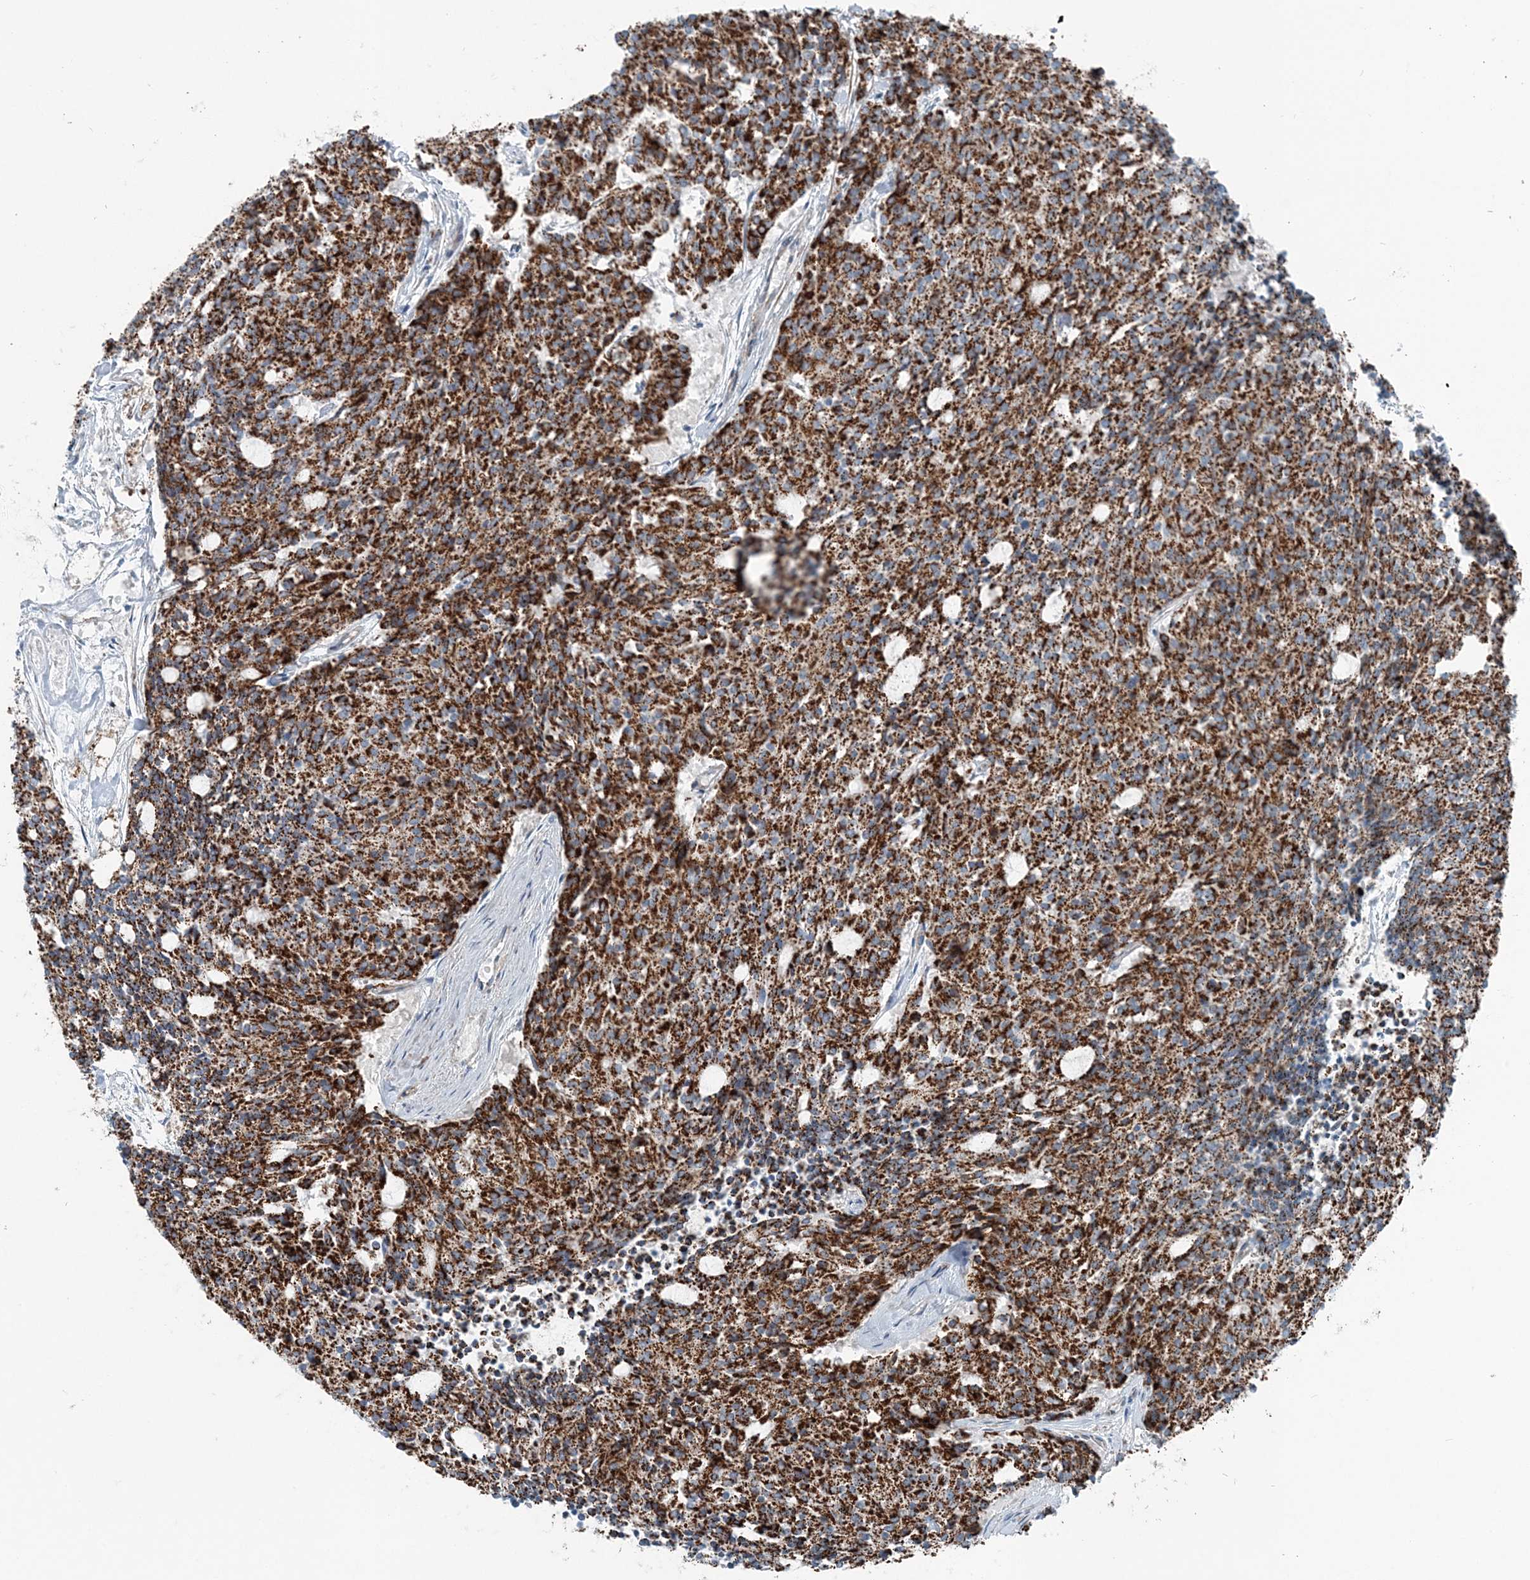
{"staining": {"intensity": "strong", "quantity": ">75%", "location": "cytoplasmic/membranous"}, "tissue": "carcinoid", "cell_type": "Tumor cells", "image_type": "cancer", "snomed": [{"axis": "morphology", "description": "Carcinoid, malignant, NOS"}, {"axis": "topography", "description": "Pancreas"}], "caption": "Protein staining of malignant carcinoid tissue displays strong cytoplasmic/membranous positivity in about >75% of tumor cells.", "gene": "INTU", "patient": {"sex": "female", "age": 54}}